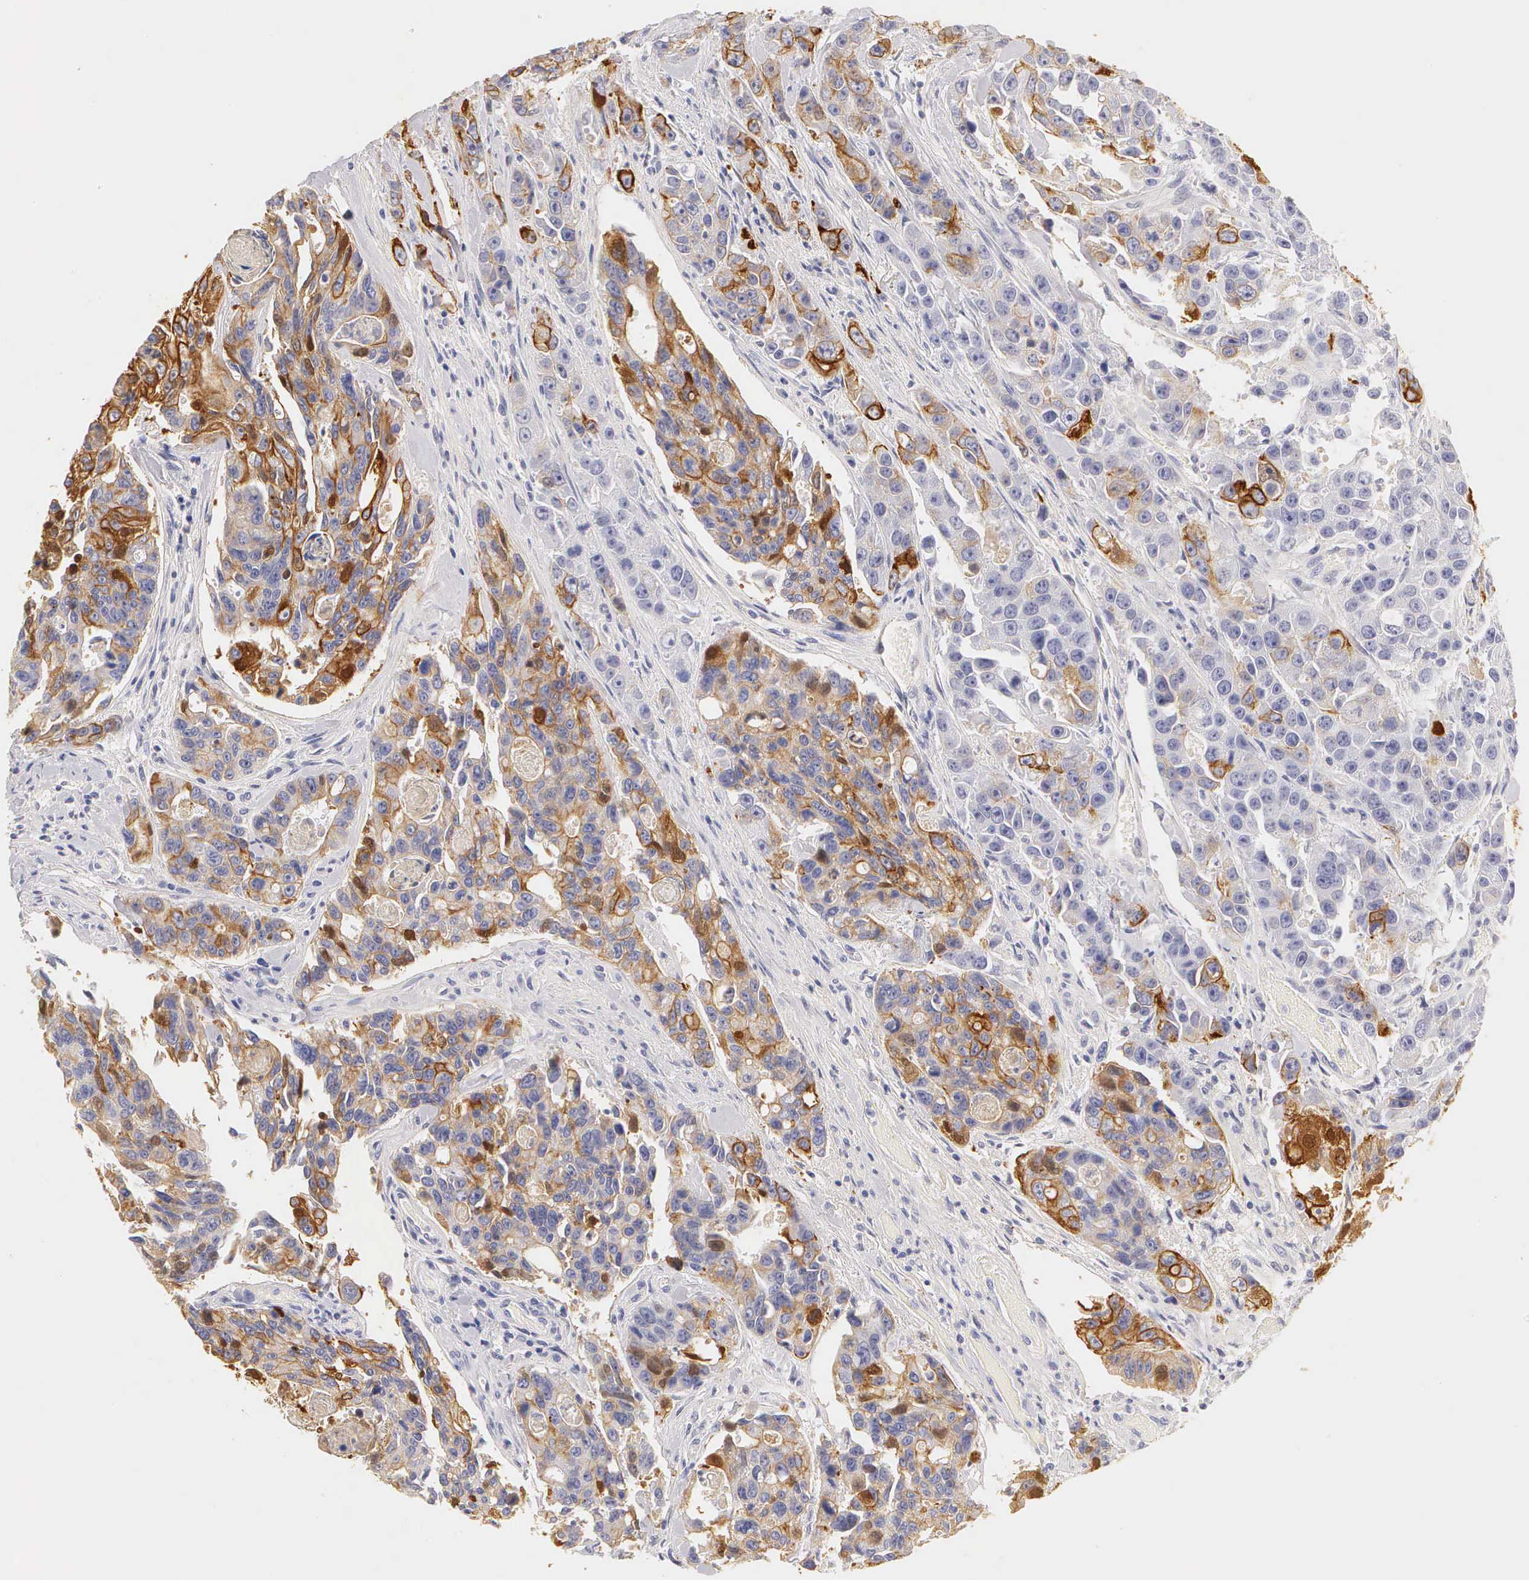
{"staining": {"intensity": "strong", "quantity": "25%-75%", "location": "cytoplasmic/membranous"}, "tissue": "colorectal cancer", "cell_type": "Tumor cells", "image_type": "cancer", "snomed": [{"axis": "morphology", "description": "Adenocarcinoma, NOS"}, {"axis": "topography", "description": "Colon"}], "caption": "Colorectal cancer tissue displays strong cytoplasmic/membranous staining in about 25%-75% of tumor cells, visualized by immunohistochemistry. (Brightfield microscopy of DAB IHC at high magnification).", "gene": "KRT17", "patient": {"sex": "female", "age": 86}}